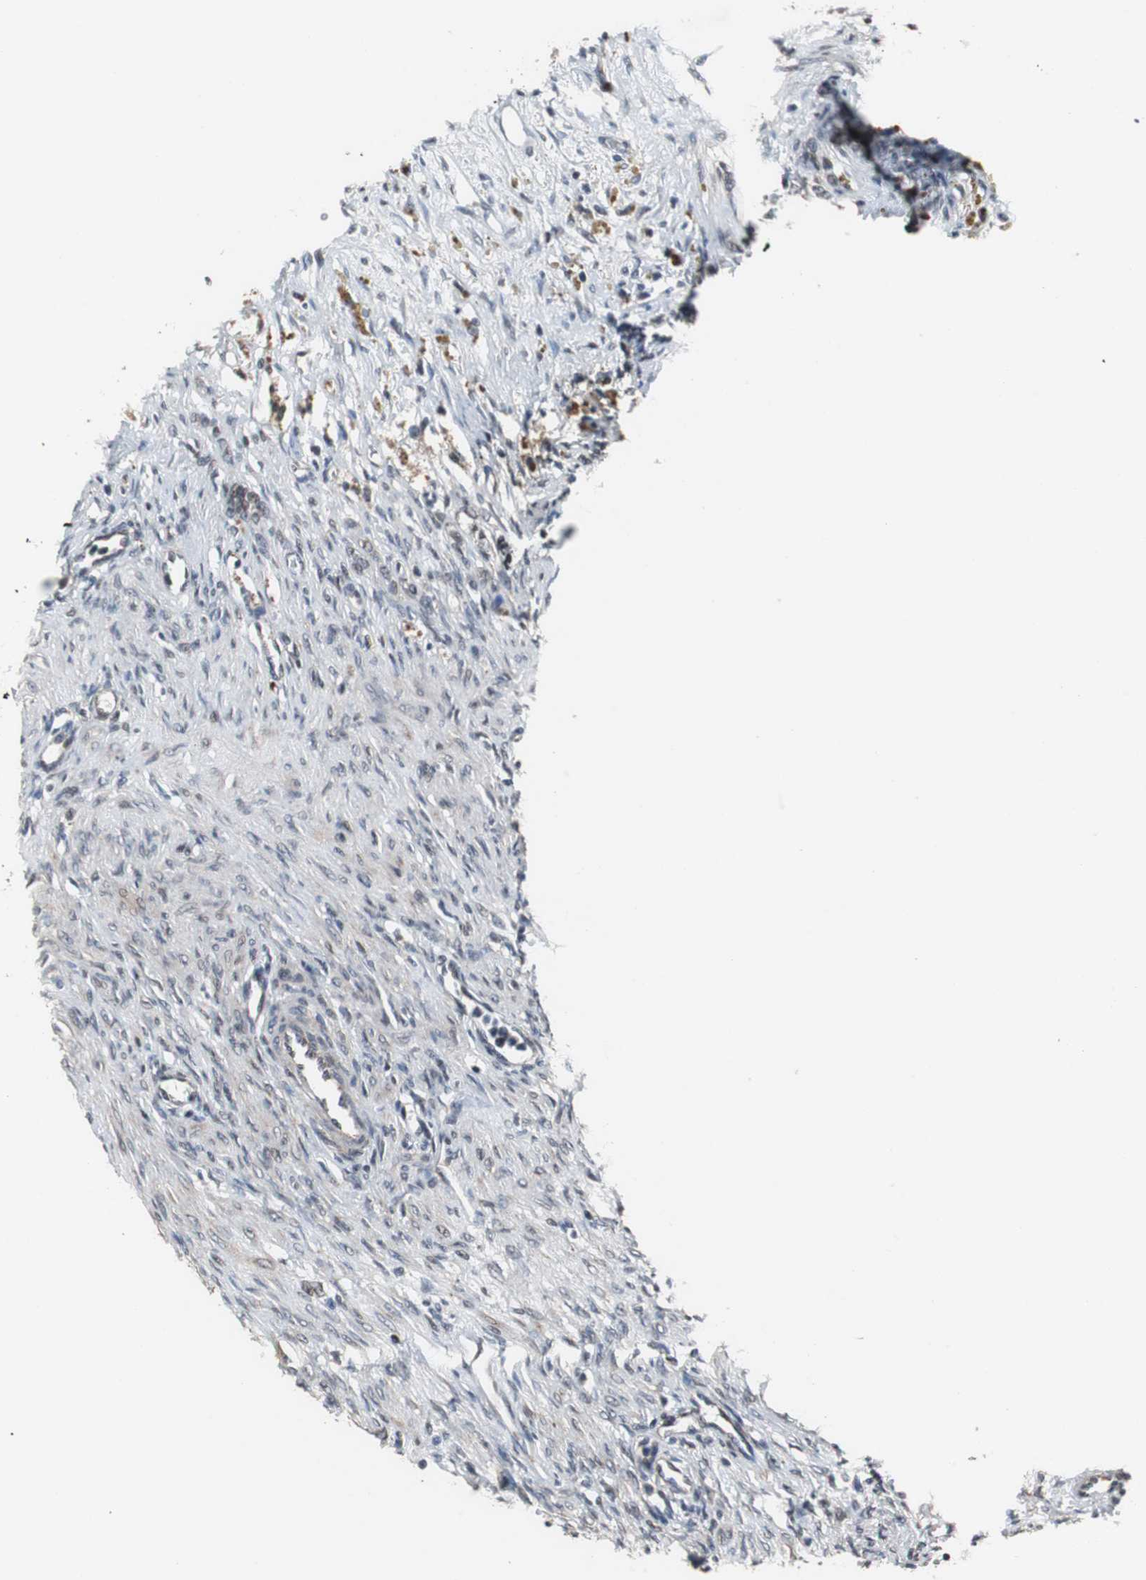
{"staining": {"intensity": "negative", "quantity": "none", "location": "none"}, "tissue": "ovary", "cell_type": "Ovarian stroma cells", "image_type": "normal", "snomed": [{"axis": "morphology", "description": "Normal tissue, NOS"}, {"axis": "topography", "description": "Ovary"}], "caption": "IHC image of unremarkable ovary: ovary stained with DAB shows no significant protein positivity in ovarian stroma cells. (Stains: DAB (3,3'-diaminobenzidine) IHC with hematoxylin counter stain, Microscopy: brightfield microscopy at high magnification).", "gene": "MRPL40", "patient": {"sex": "female", "age": 33}}